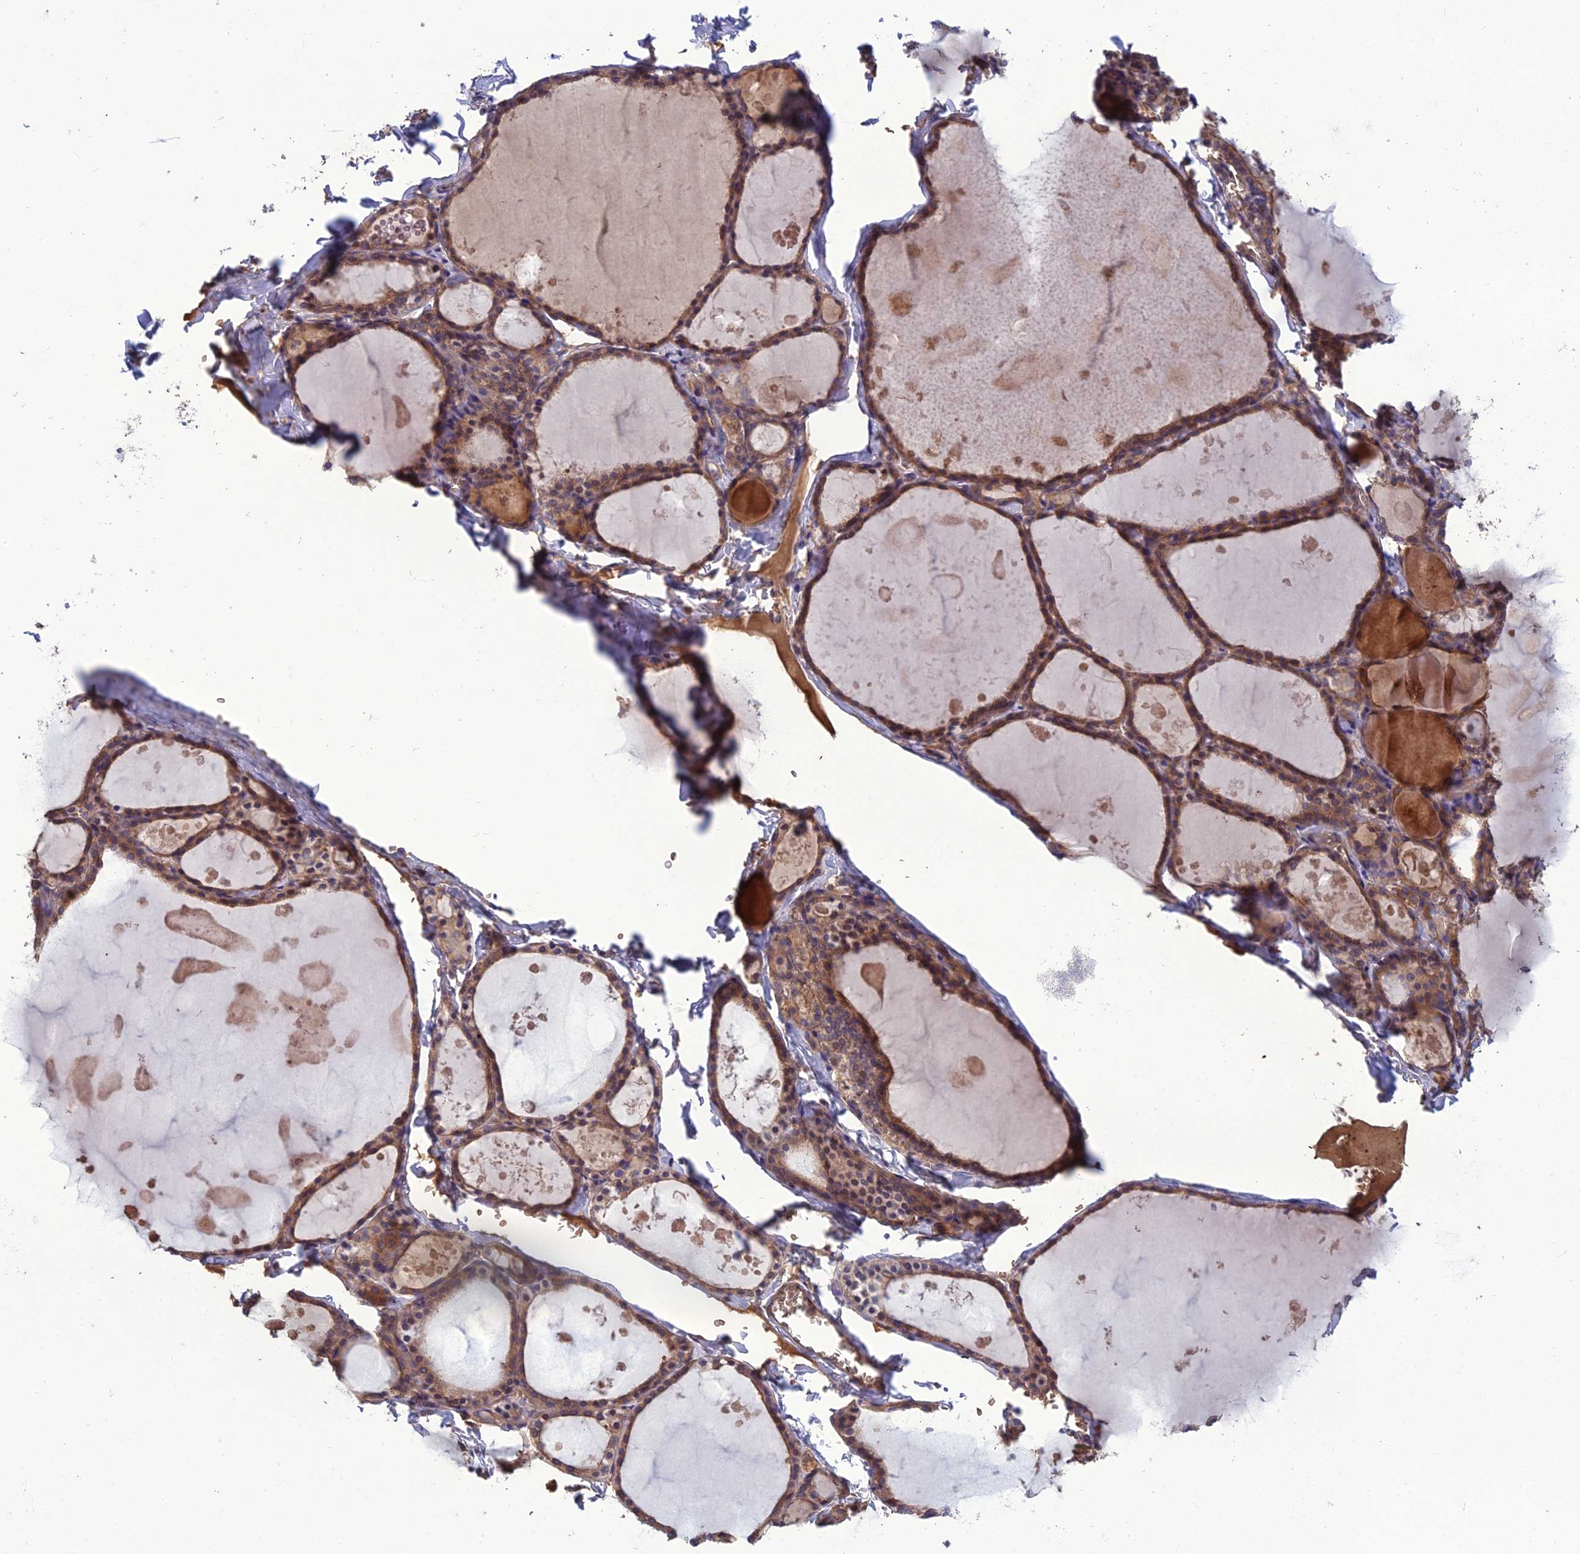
{"staining": {"intensity": "moderate", "quantity": ">75%", "location": "cytoplasmic/membranous"}, "tissue": "thyroid gland", "cell_type": "Glandular cells", "image_type": "normal", "snomed": [{"axis": "morphology", "description": "Normal tissue, NOS"}, {"axis": "topography", "description": "Thyroid gland"}], "caption": "Brown immunohistochemical staining in benign thyroid gland displays moderate cytoplasmic/membranous positivity in approximately >75% of glandular cells.", "gene": "GALR2", "patient": {"sex": "male", "age": 56}}